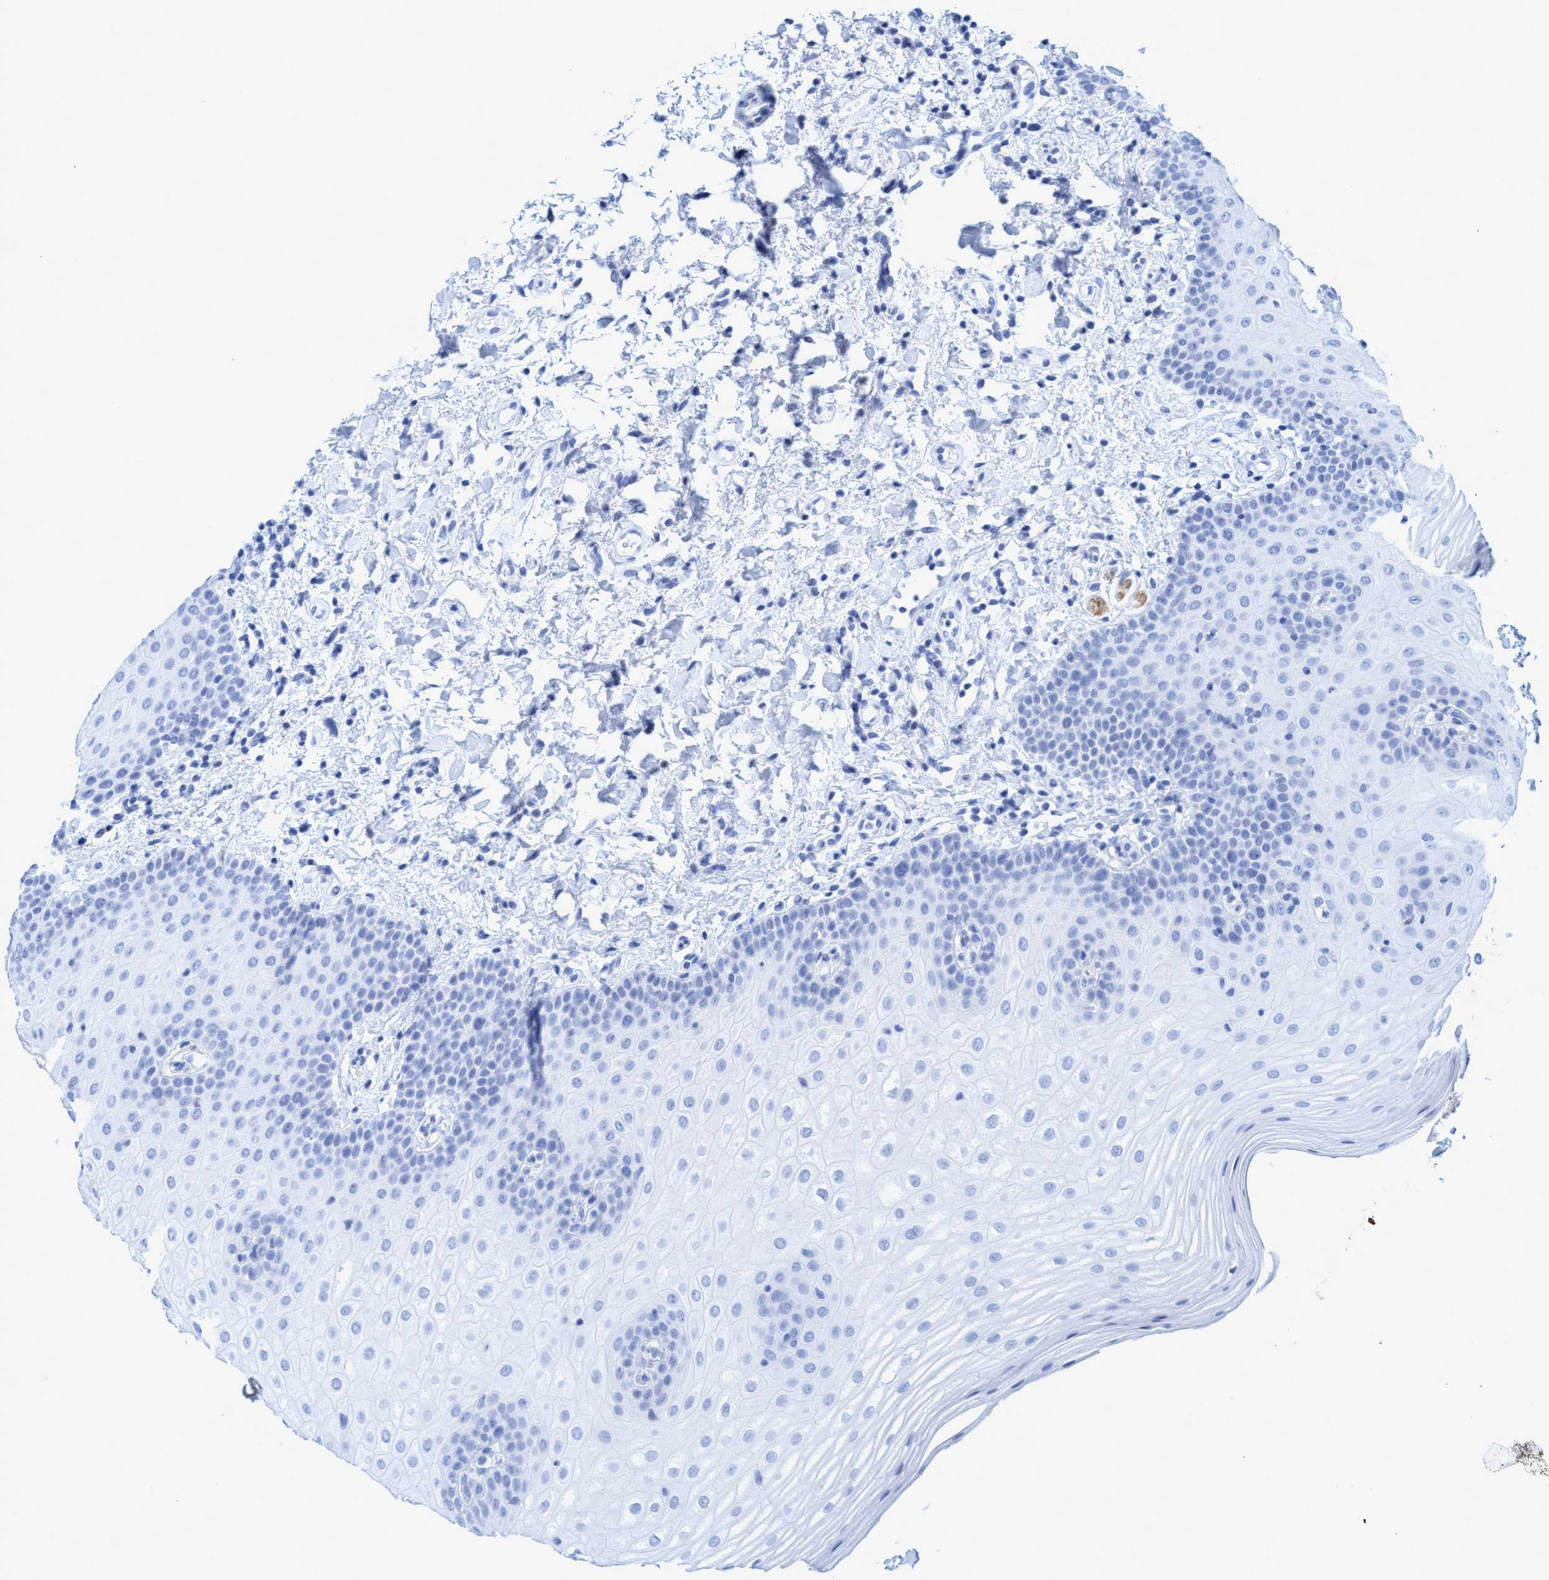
{"staining": {"intensity": "negative", "quantity": "none", "location": "none"}, "tissue": "oral mucosa", "cell_type": "Squamous epithelial cells", "image_type": "normal", "snomed": [{"axis": "morphology", "description": "Normal tissue, NOS"}, {"axis": "topography", "description": "Skin"}, {"axis": "topography", "description": "Oral tissue"}], "caption": "This is an immunohistochemistry image of benign oral mucosa. There is no expression in squamous epithelial cells.", "gene": "PLPPR1", "patient": {"sex": "male", "age": 84}}